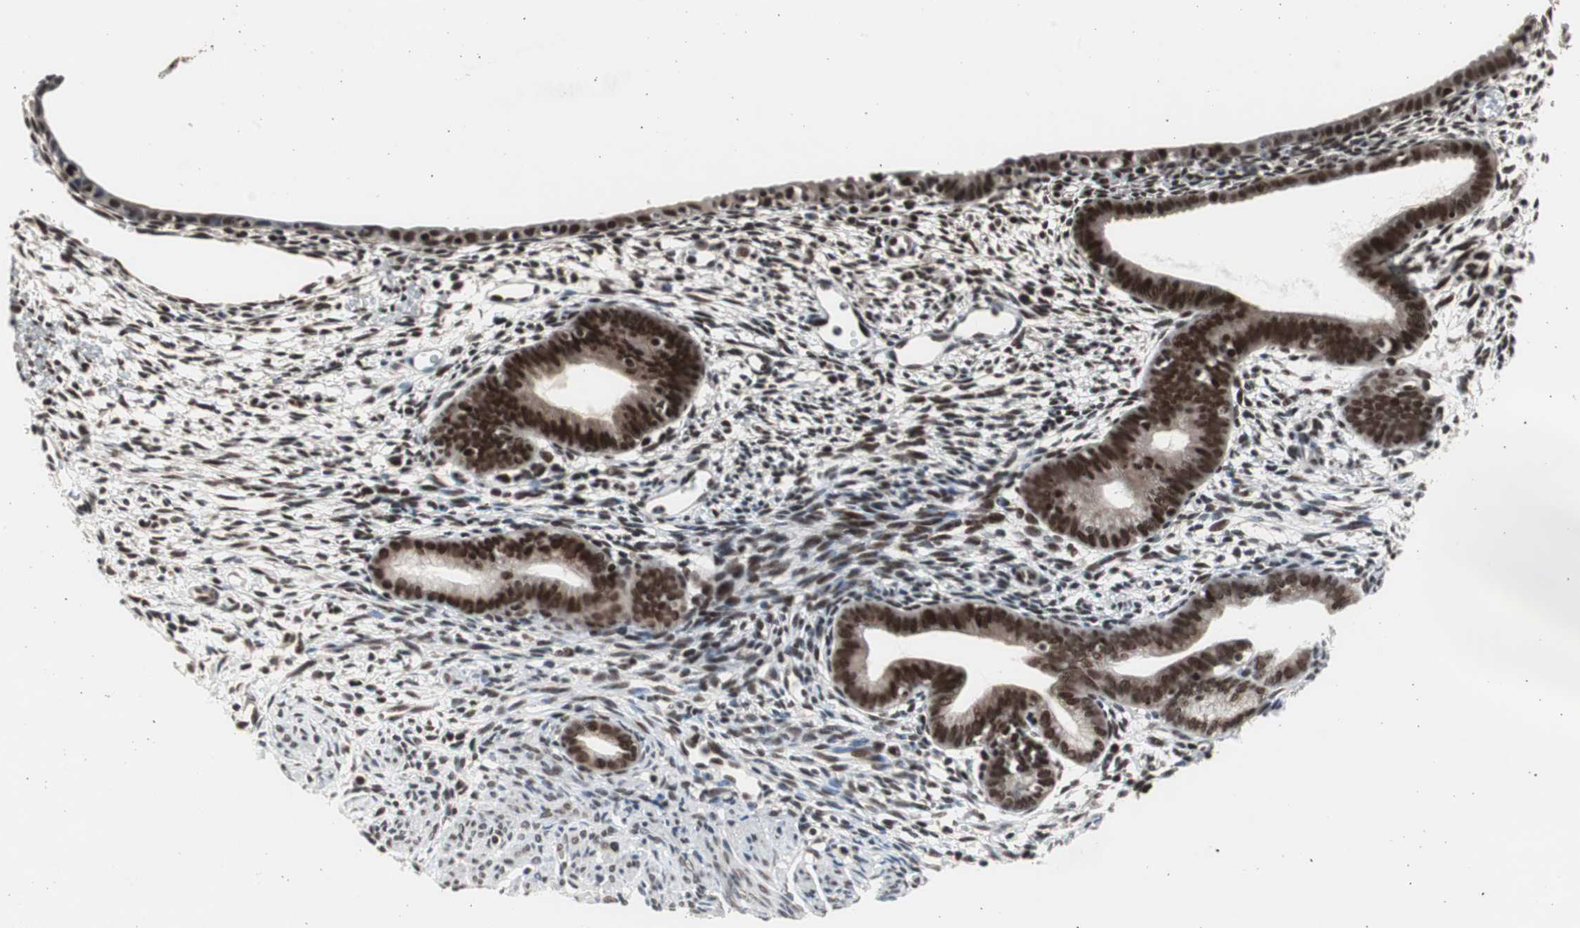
{"staining": {"intensity": "moderate", "quantity": "25%-75%", "location": "nuclear"}, "tissue": "endometrium", "cell_type": "Cells in endometrial stroma", "image_type": "normal", "snomed": [{"axis": "morphology", "description": "Normal tissue, NOS"}, {"axis": "morphology", "description": "Atrophy, NOS"}, {"axis": "topography", "description": "Uterus"}, {"axis": "topography", "description": "Endometrium"}], "caption": "Immunohistochemistry (IHC) image of normal endometrium stained for a protein (brown), which exhibits medium levels of moderate nuclear staining in about 25%-75% of cells in endometrial stroma.", "gene": "RPA1", "patient": {"sex": "female", "age": 68}}